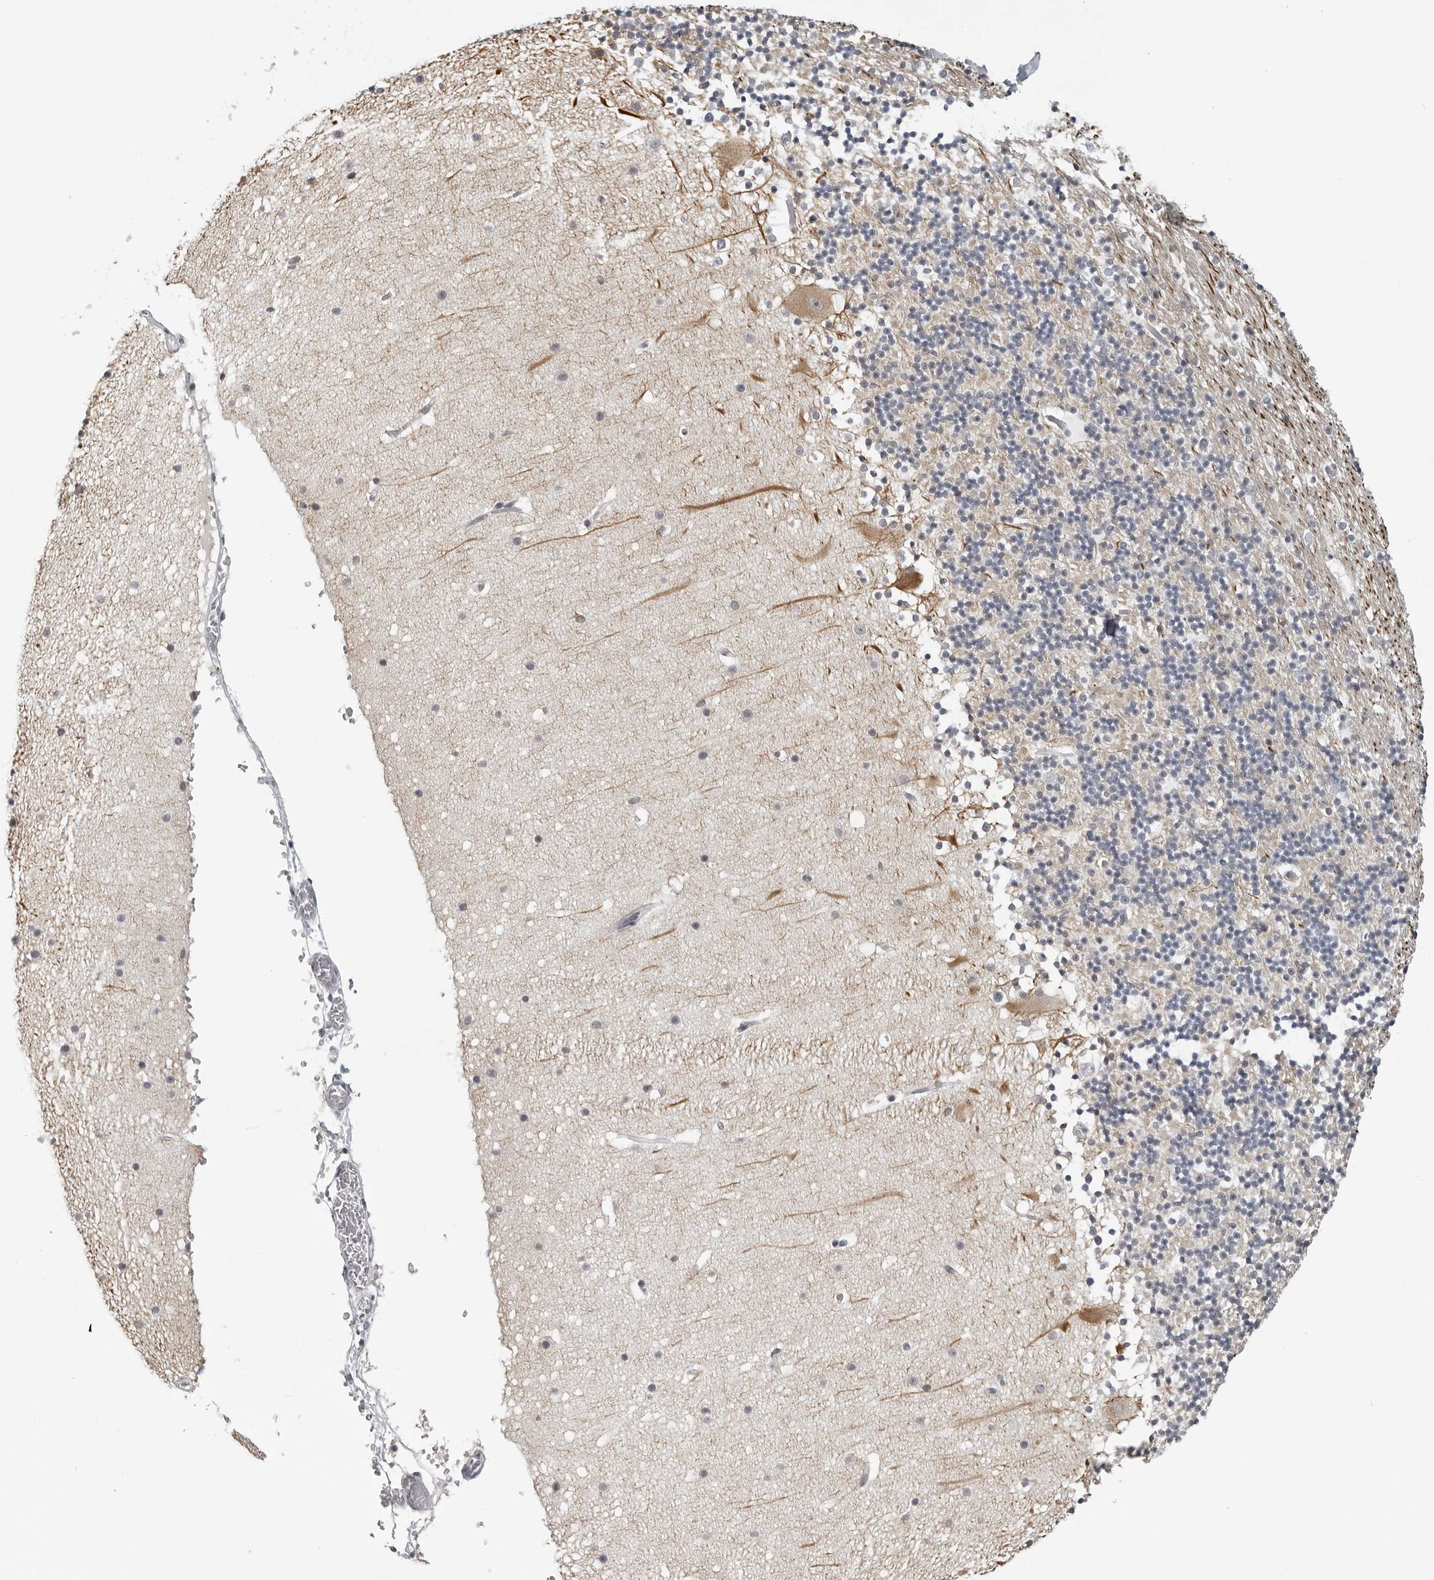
{"staining": {"intensity": "negative", "quantity": "none", "location": "none"}, "tissue": "cerebellum", "cell_type": "Cells in granular layer", "image_type": "normal", "snomed": [{"axis": "morphology", "description": "Normal tissue, NOS"}, {"axis": "topography", "description": "Cerebellum"}], "caption": "IHC image of benign cerebellum: human cerebellum stained with DAB reveals no significant protein expression in cells in granular layer.", "gene": "OPLAH", "patient": {"sex": "male", "age": 57}}